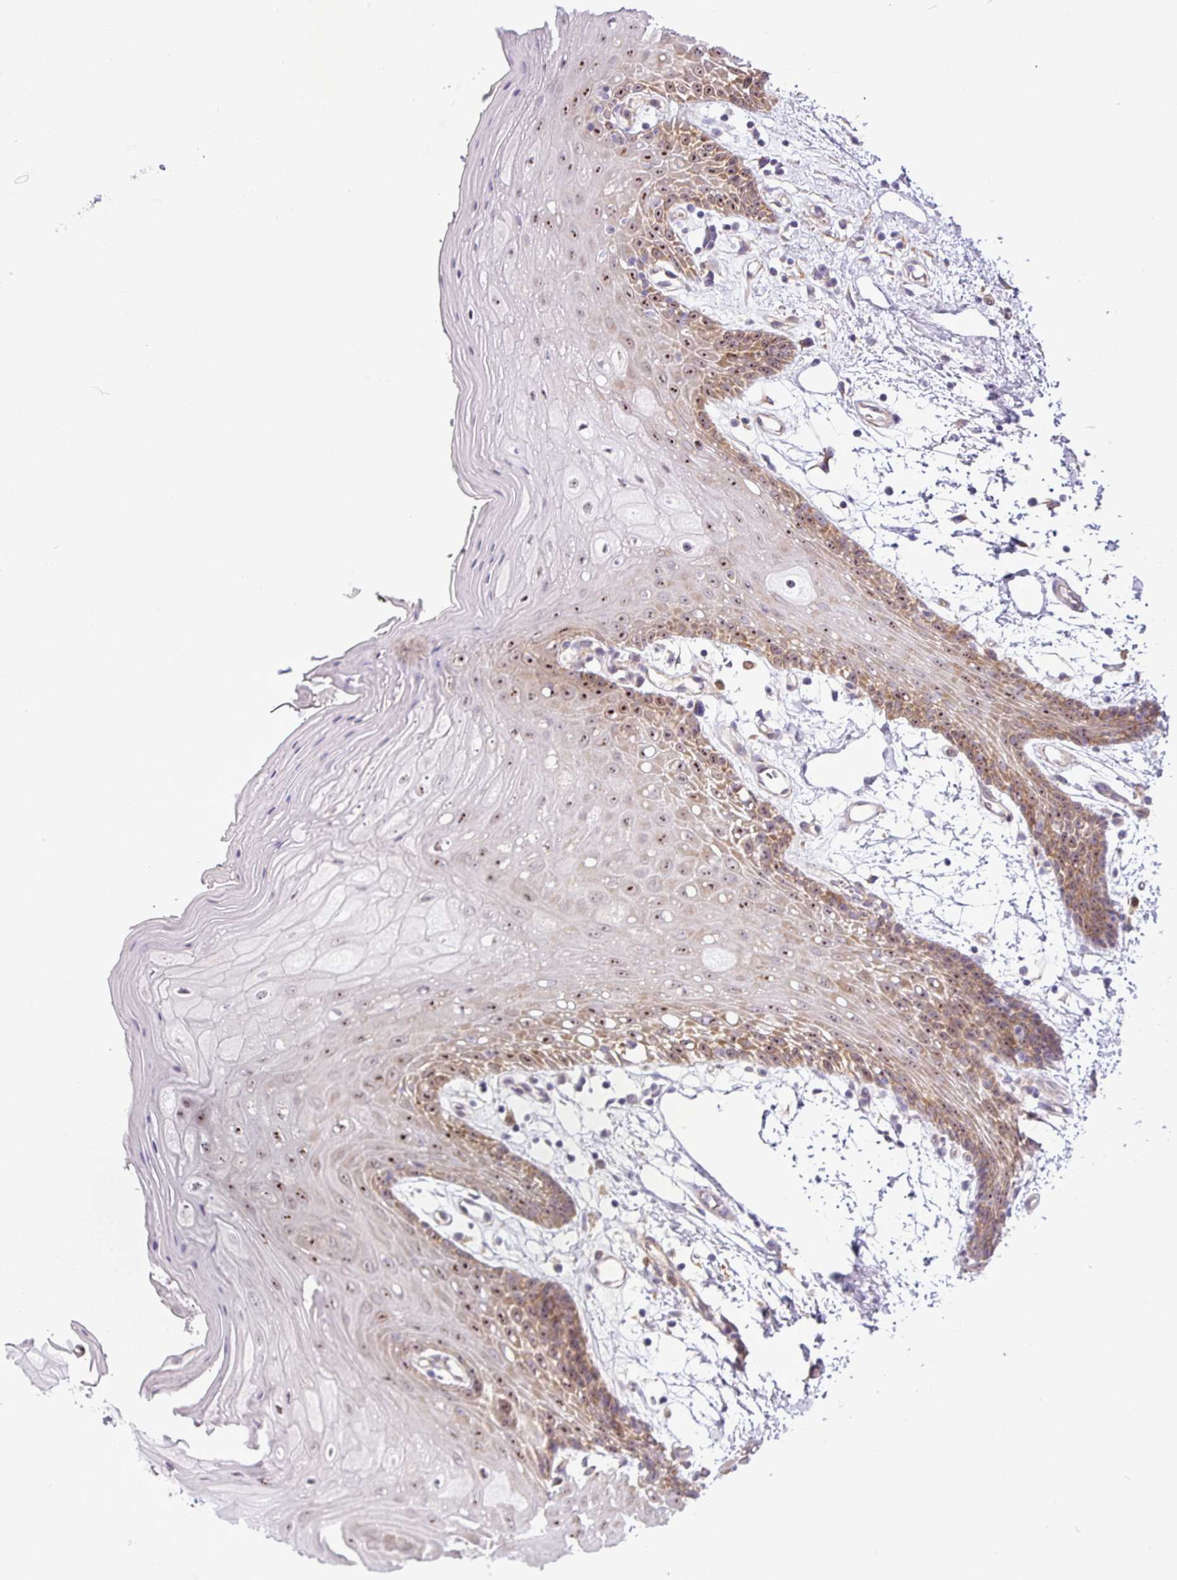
{"staining": {"intensity": "strong", "quantity": "25%-75%", "location": "nuclear"}, "tissue": "oral mucosa", "cell_type": "Squamous epithelial cells", "image_type": "normal", "snomed": [{"axis": "morphology", "description": "Normal tissue, NOS"}, {"axis": "topography", "description": "Oral tissue"}, {"axis": "topography", "description": "Tounge, NOS"}], "caption": "Immunohistochemistry histopathology image of normal oral mucosa stained for a protein (brown), which displays high levels of strong nuclear positivity in about 25%-75% of squamous epithelial cells.", "gene": "MAK16", "patient": {"sex": "female", "age": 59}}